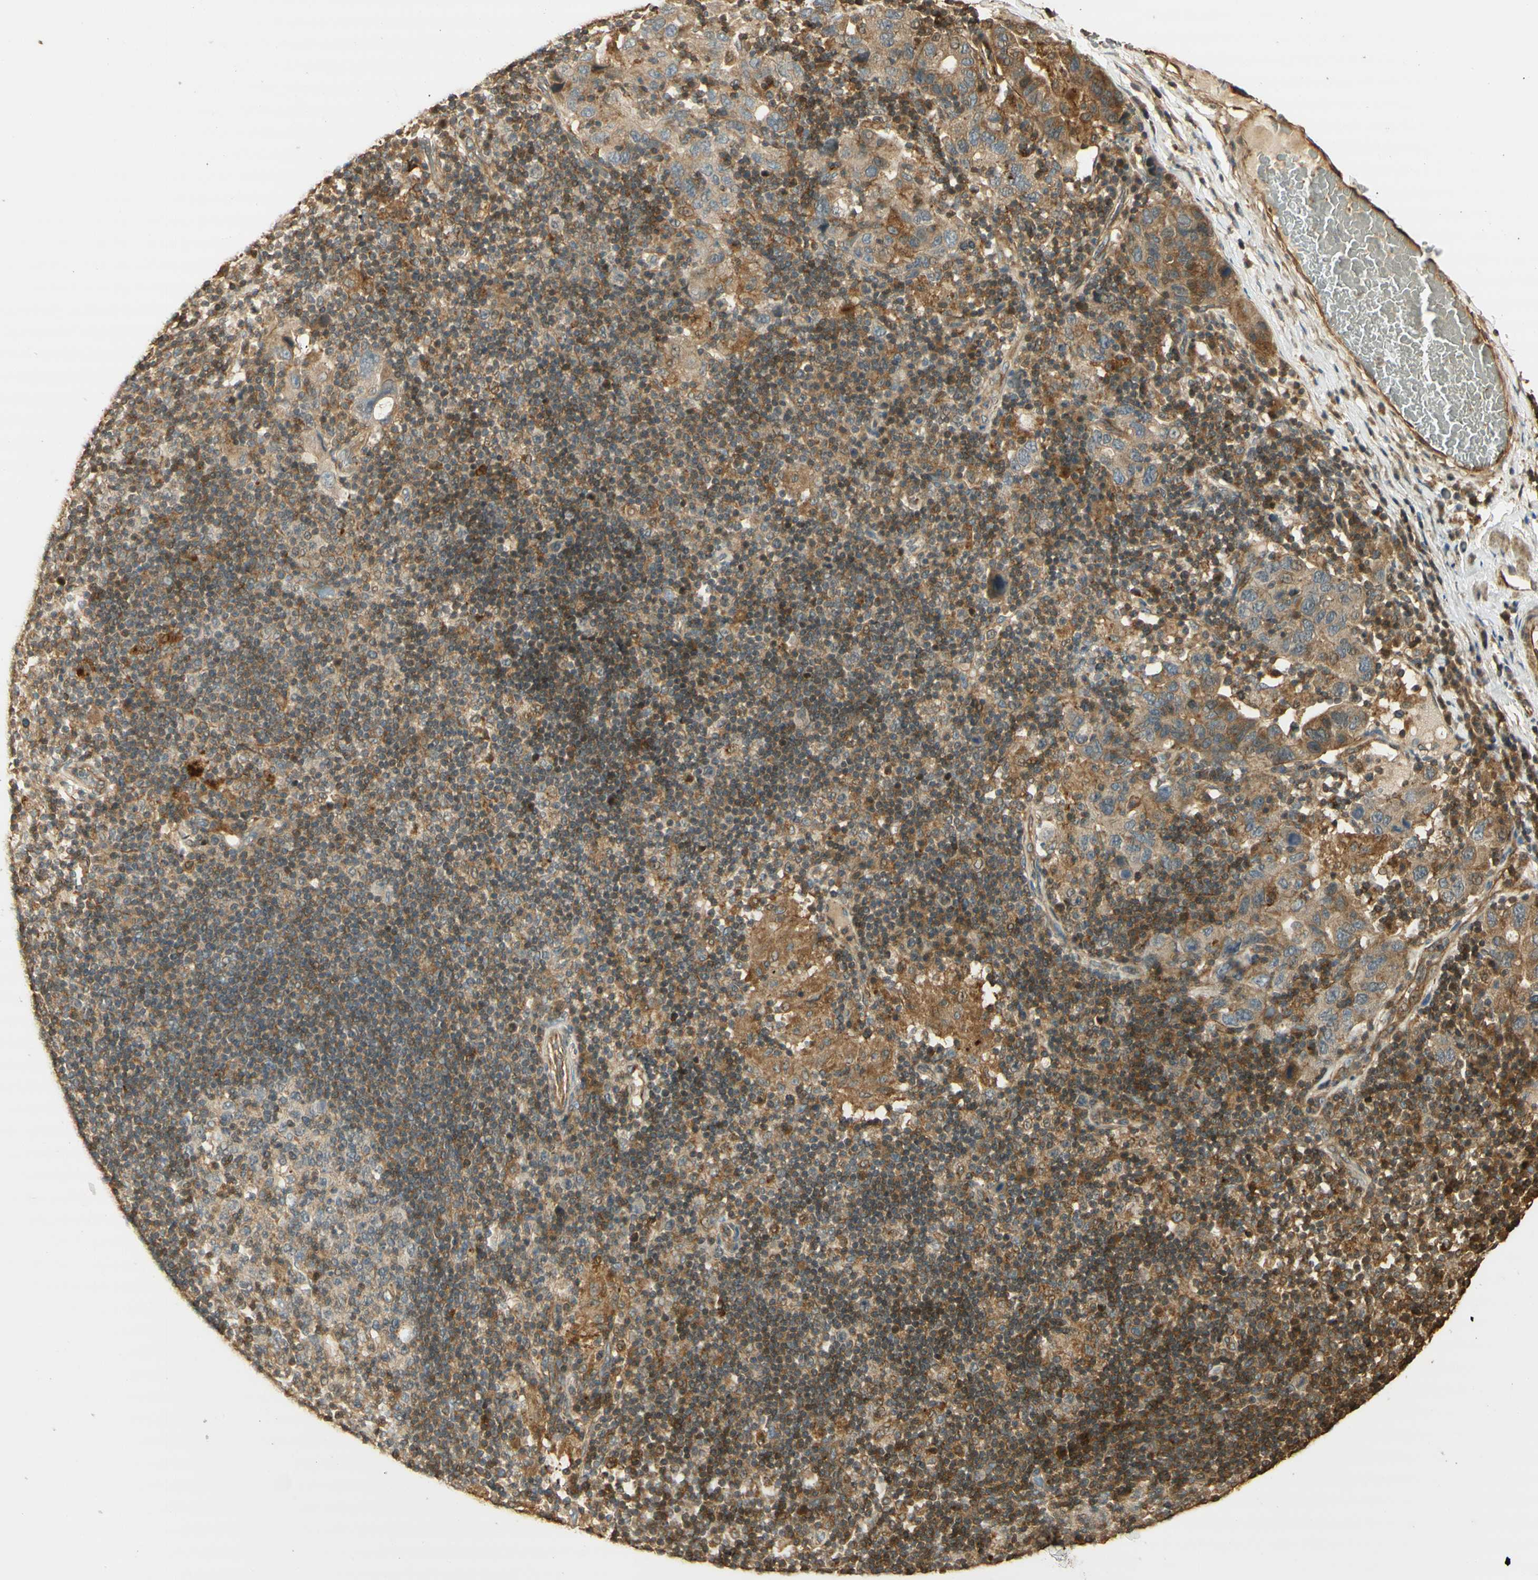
{"staining": {"intensity": "moderate", "quantity": ">75%", "location": "cytoplasmic/membranous"}, "tissue": "adipose tissue", "cell_type": "Adipocytes", "image_type": "normal", "snomed": [{"axis": "morphology", "description": "Normal tissue, NOS"}, {"axis": "morphology", "description": "Adenocarcinoma, NOS"}, {"axis": "topography", "description": "Esophagus"}], "caption": "Immunohistochemical staining of unremarkable human adipose tissue demonstrates moderate cytoplasmic/membranous protein staining in about >75% of adipocytes.", "gene": "AGER", "patient": {"sex": "male", "age": 62}}